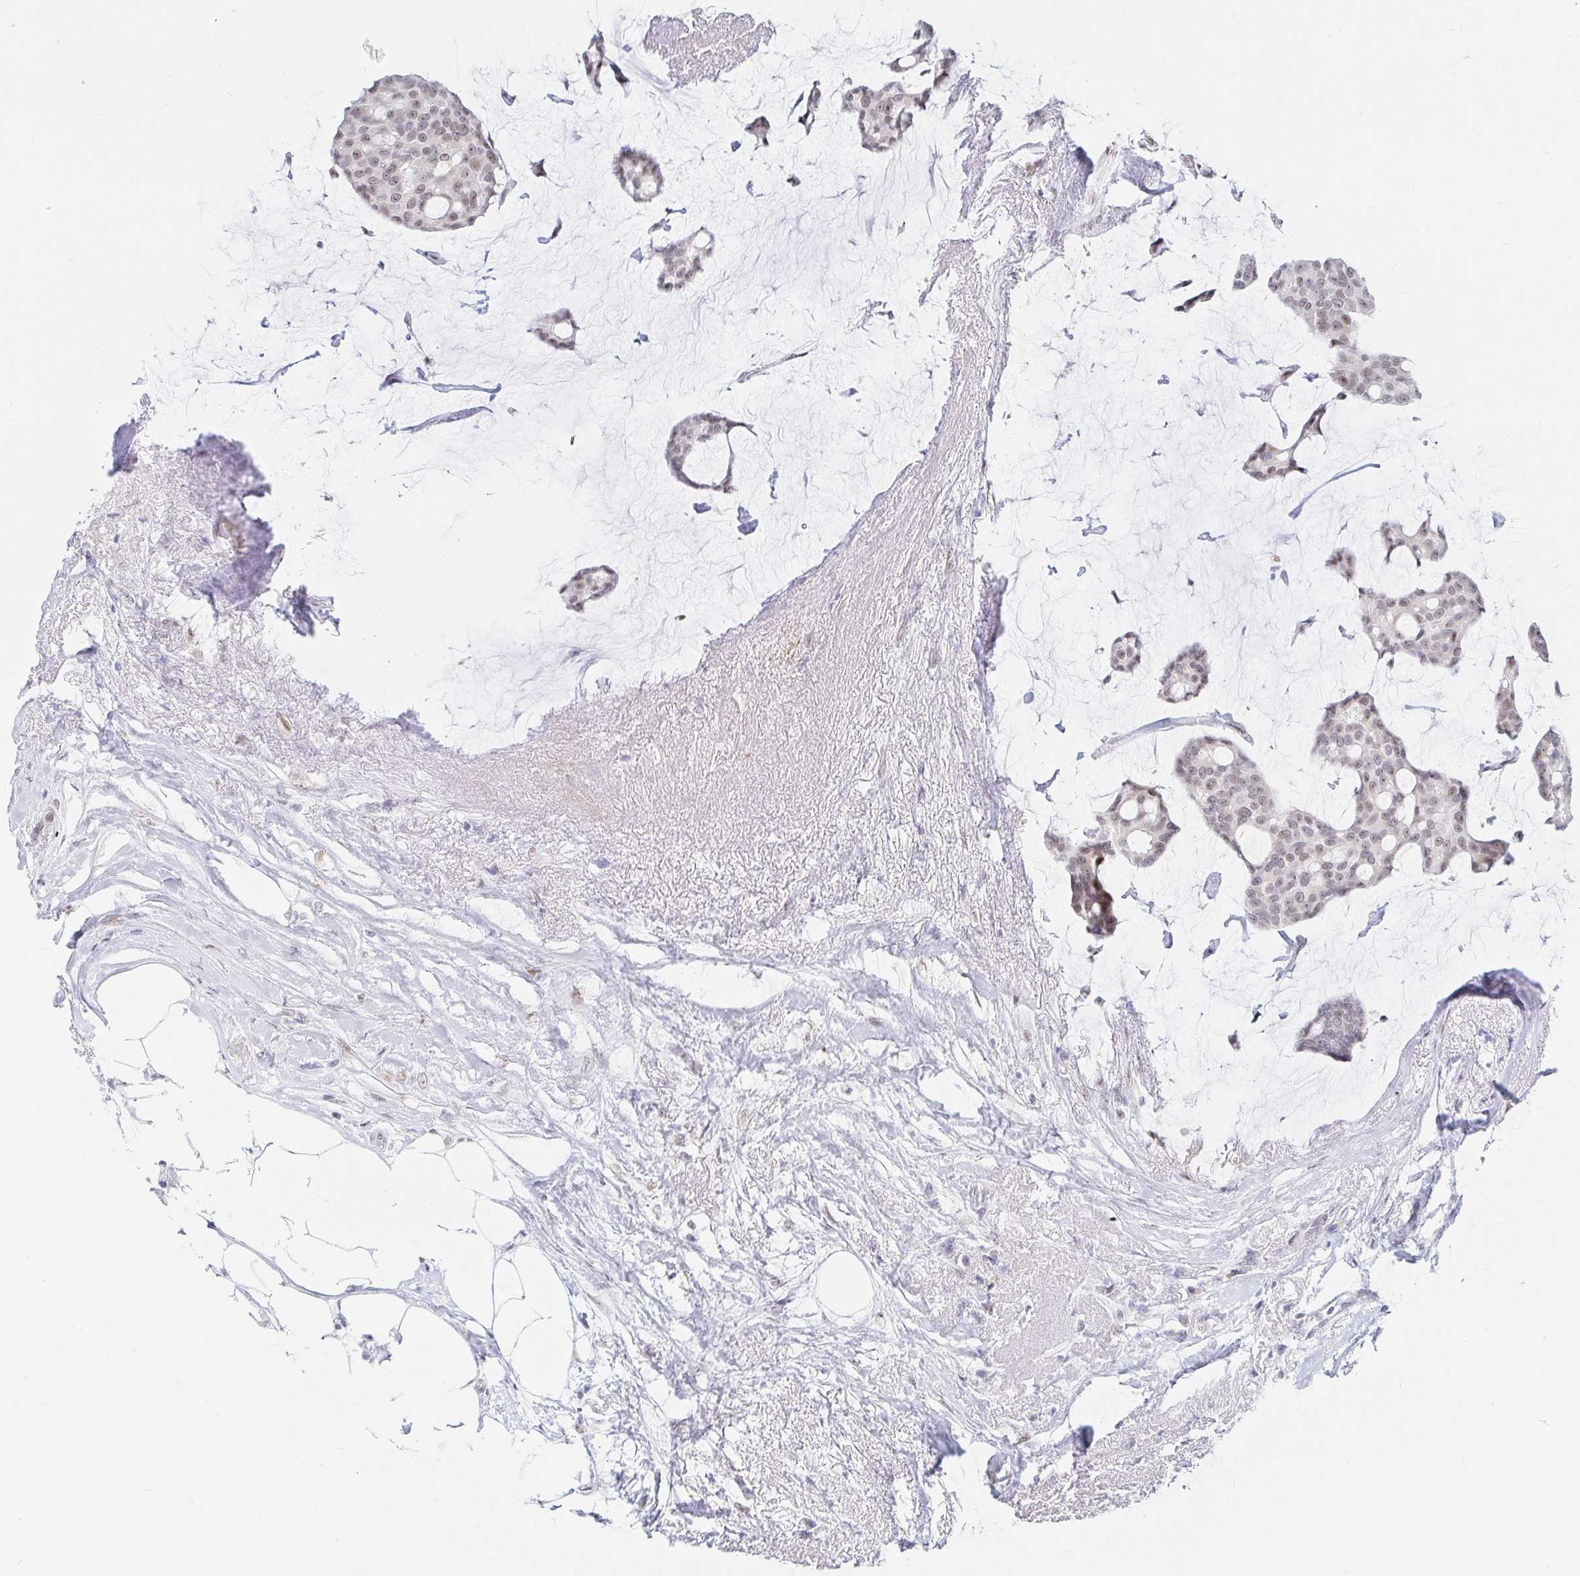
{"staining": {"intensity": "weak", "quantity": "25%-75%", "location": "nuclear"}, "tissue": "breast cancer", "cell_type": "Tumor cells", "image_type": "cancer", "snomed": [{"axis": "morphology", "description": "Duct carcinoma"}, {"axis": "topography", "description": "Breast"}], "caption": "The micrograph demonstrates immunohistochemical staining of breast cancer (invasive ductal carcinoma). There is weak nuclear staining is seen in approximately 25%-75% of tumor cells. Immunohistochemistry (ihc) stains the protein of interest in brown and the nuclei are stained blue.", "gene": "COL28A1", "patient": {"sex": "female", "age": 91}}